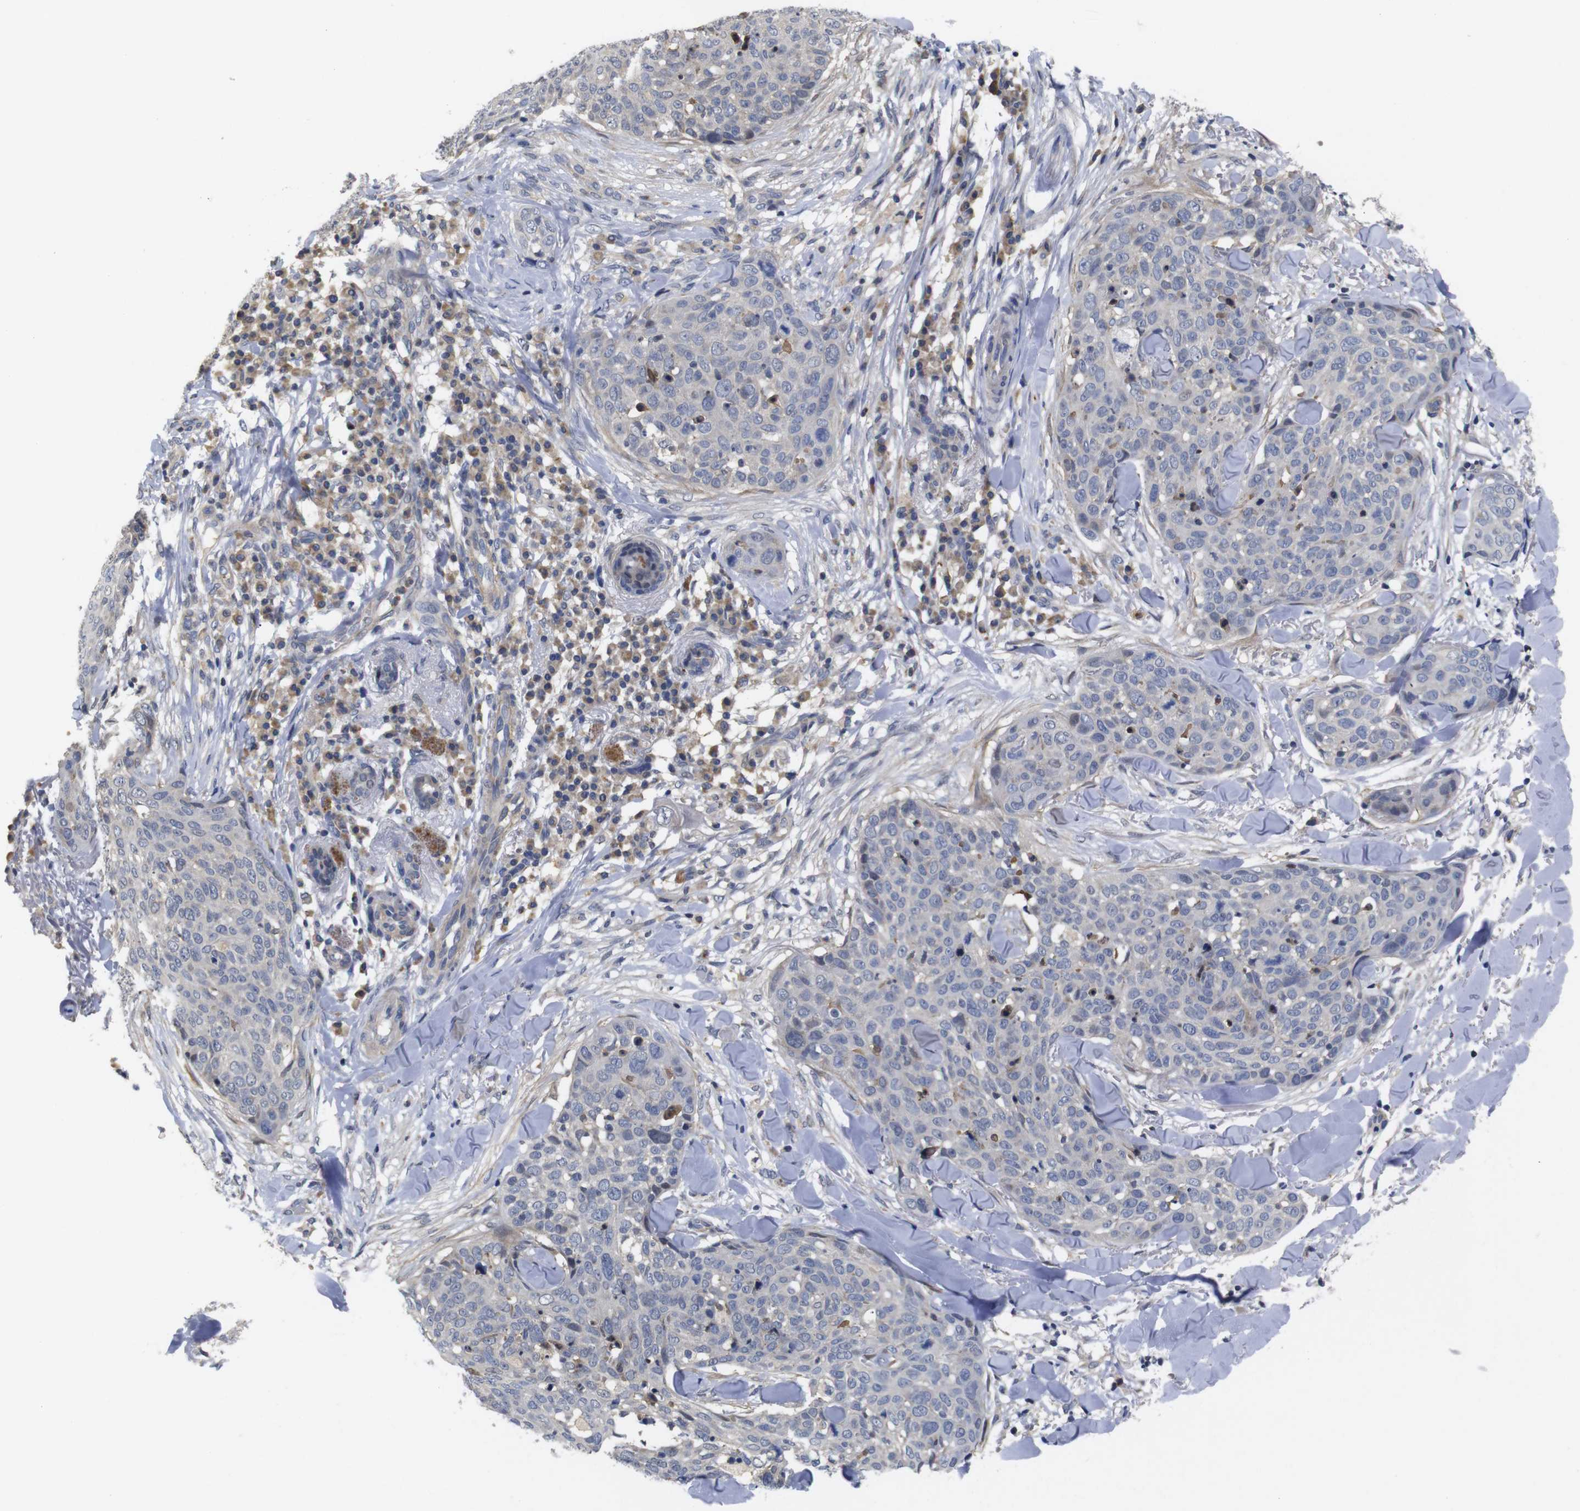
{"staining": {"intensity": "weak", "quantity": "<25%", "location": "nuclear"}, "tissue": "skin cancer", "cell_type": "Tumor cells", "image_type": "cancer", "snomed": [{"axis": "morphology", "description": "Squamous cell carcinoma in situ, NOS"}, {"axis": "morphology", "description": "Squamous cell carcinoma, NOS"}, {"axis": "topography", "description": "Skin"}], "caption": "Skin cancer was stained to show a protein in brown. There is no significant expression in tumor cells. (Brightfield microscopy of DAB (3,3'-diaminobenzidine) IHC at high magnification).", "gene": "FNTA", "patient": {"sex": "male", "age": 93}}